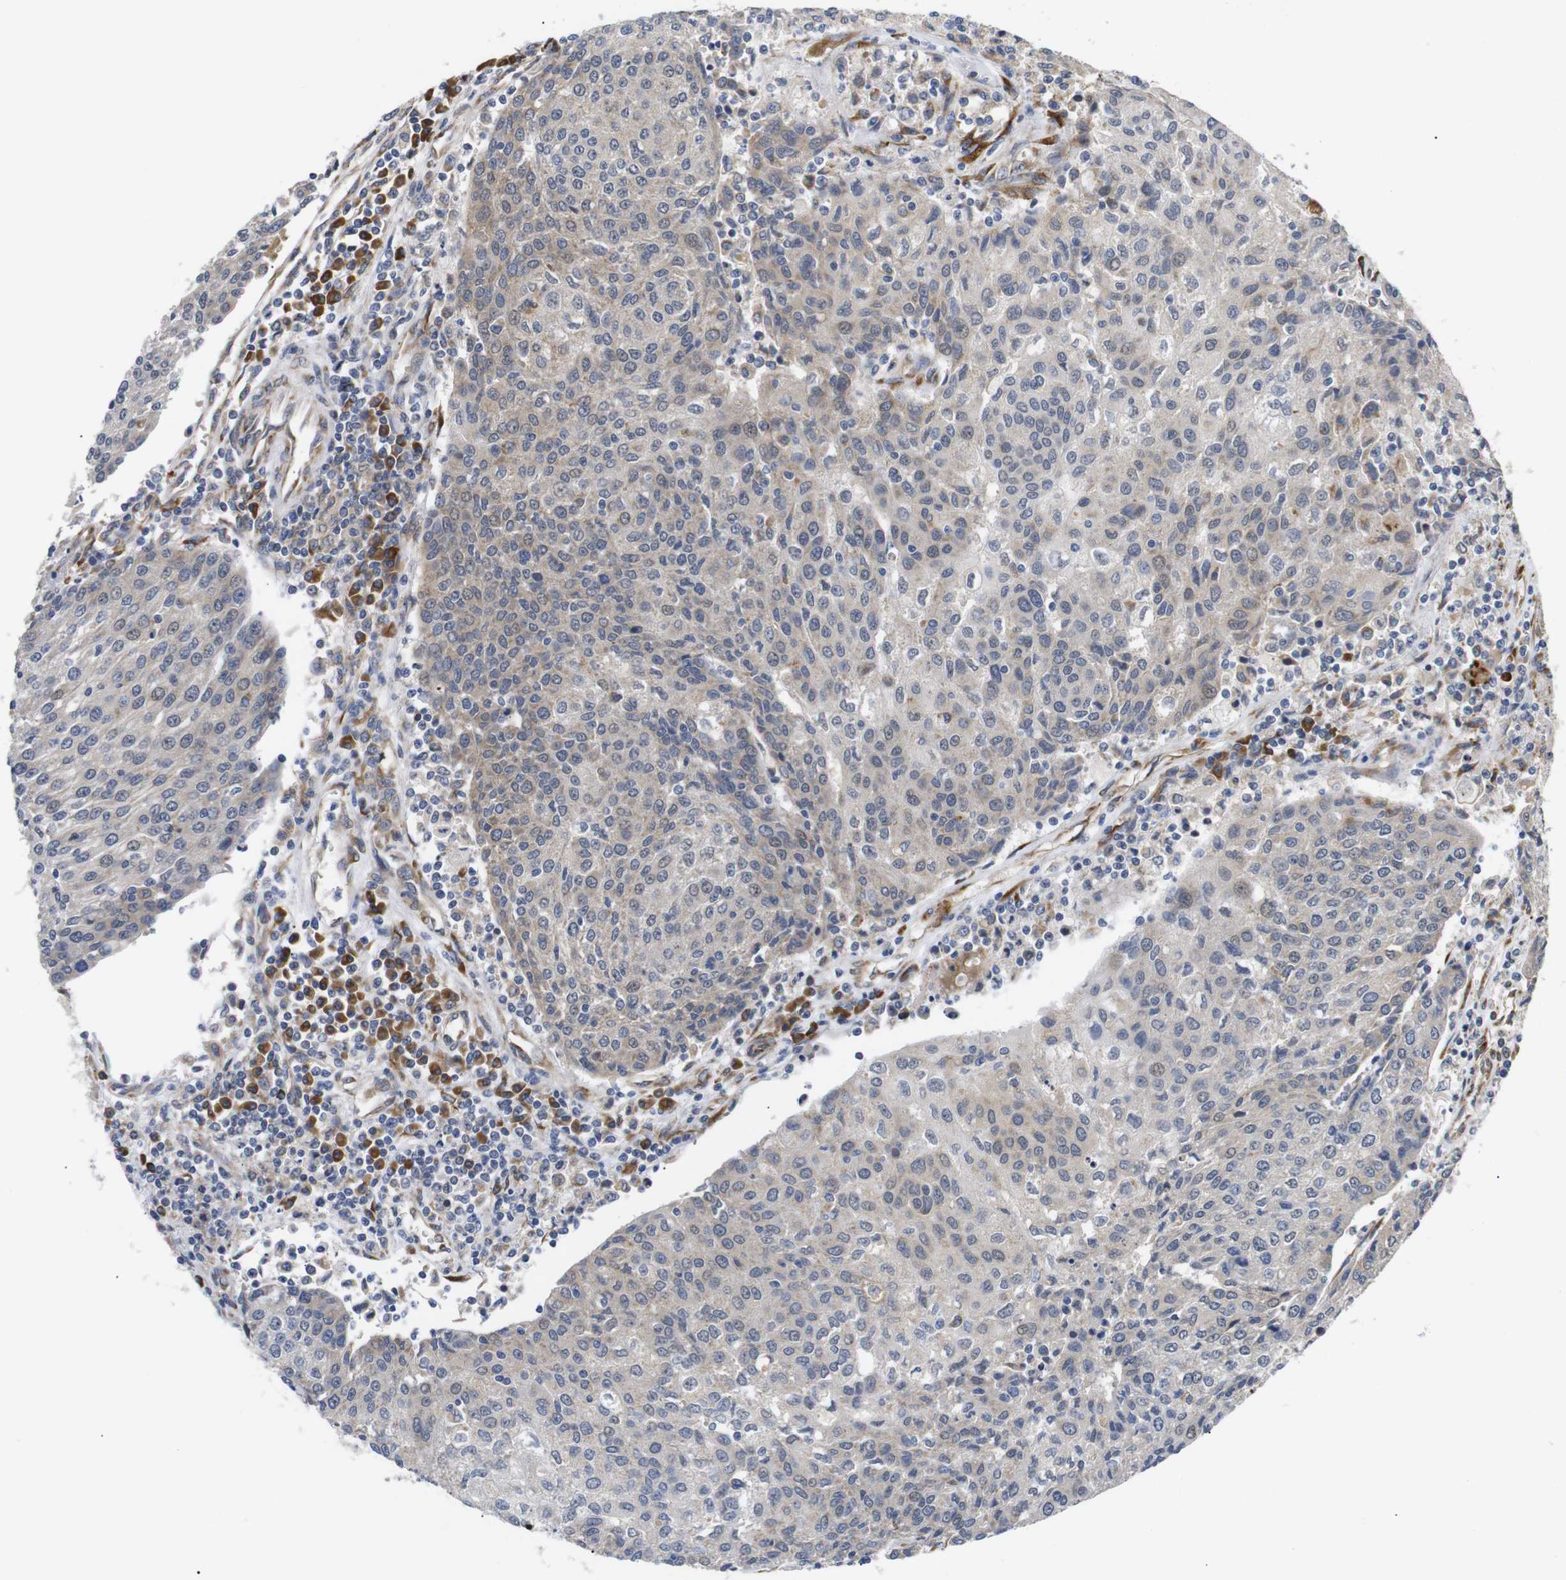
{"staining": {"intensity": "weak", "quantity": ">75%", "location": "cytoplasmic/membranous"}, "tissue": "urothelial cancer", "cell_type": "Tumor cells", "image_type": "cancer", "snomed": [{"axis": "morphology", "description": "Urothelial carcinoma, High grade"}, {"axis": "topography", "description": "Urinary bladder"}], "caption": "A brown stain shows weak cytoplasmic/membranous positivity of a protein in human high-grade urothelial carcinoma tumor cells.", "gene": "KANK4", "patient": {"sex": "female", "age": 85}}